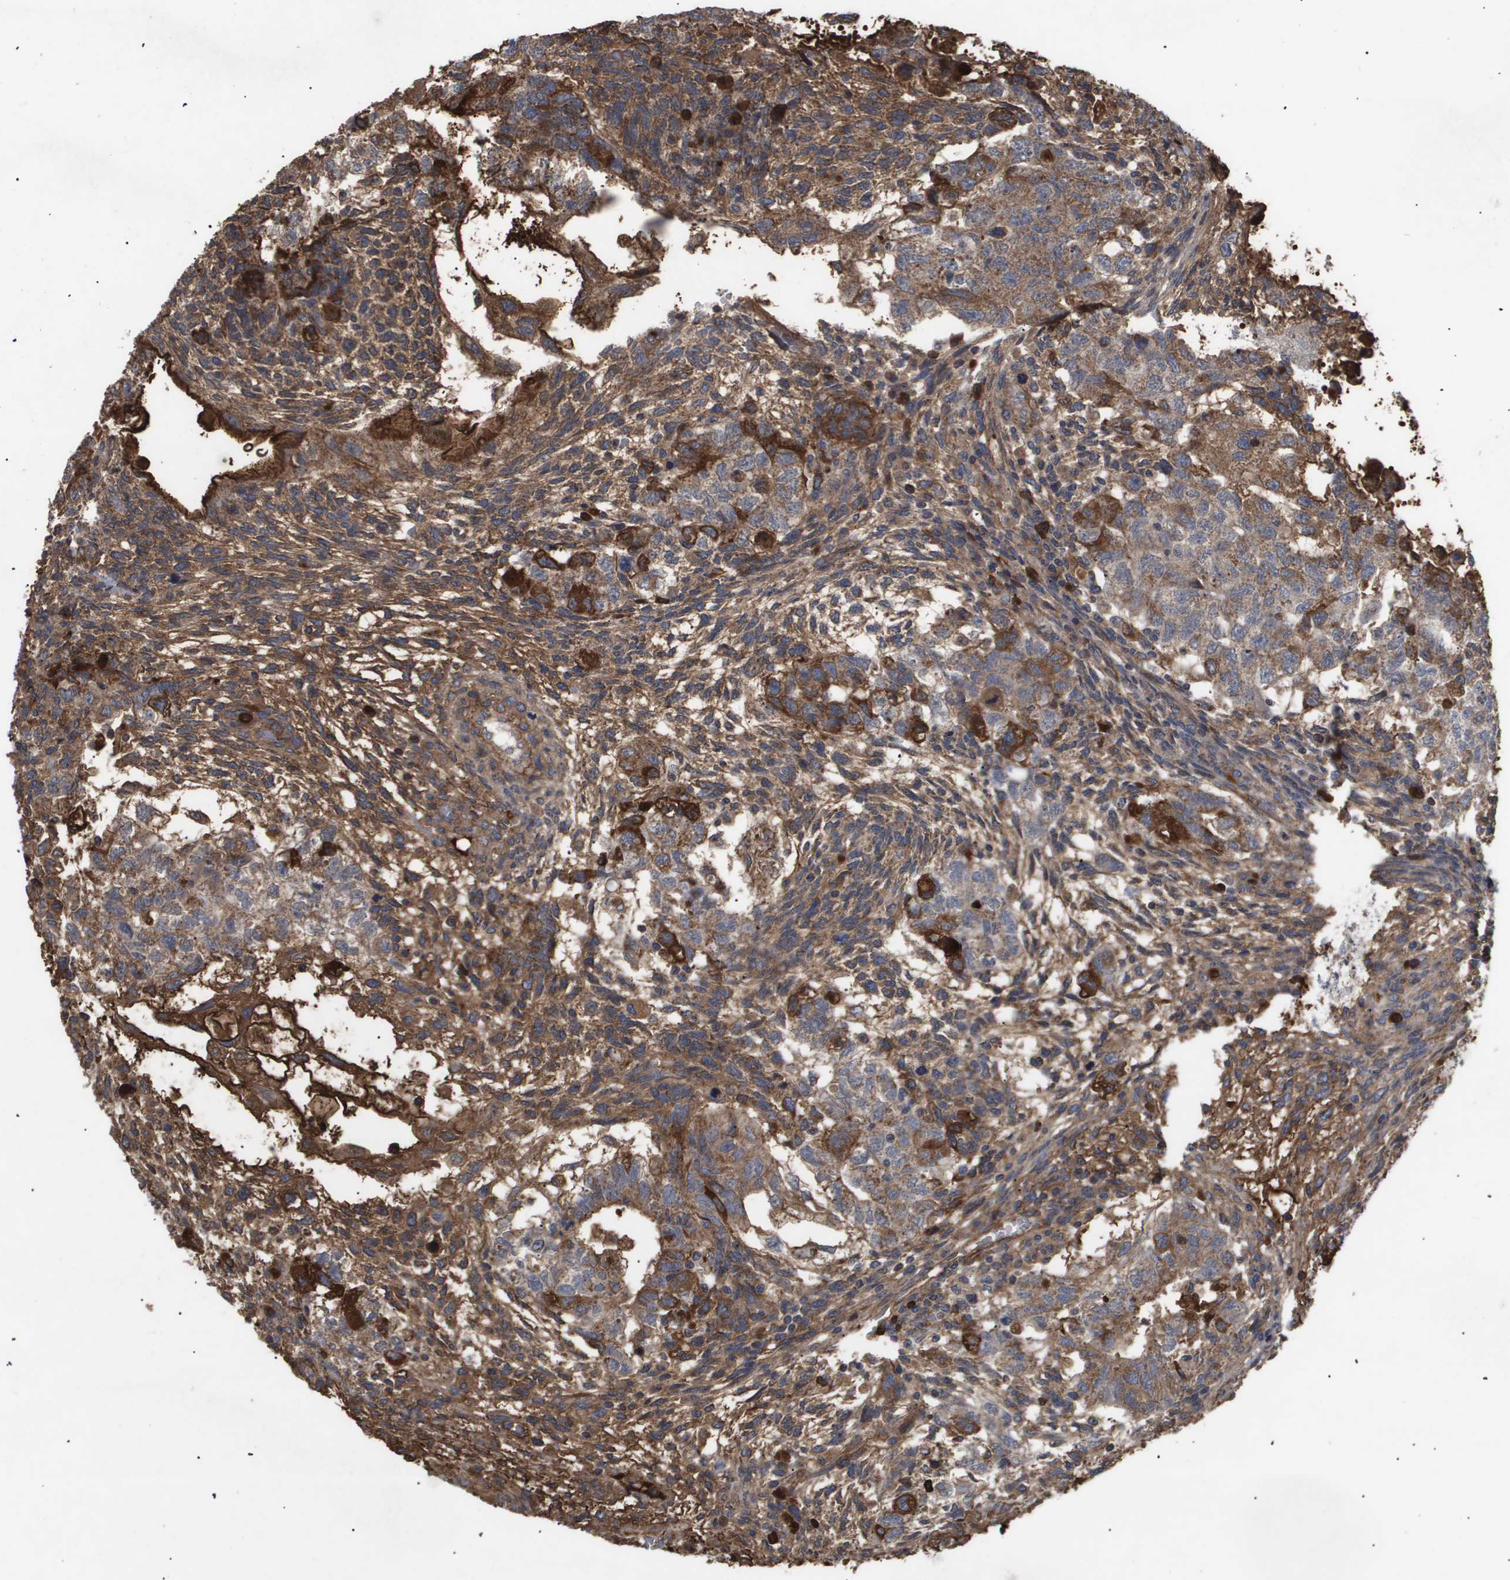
{"staining": {"intensity": "moderate", "quantity": ">75%", "location": "cytoplasmic/membranous"}, "tissue": "testis cancer", "cell_type": "Tumor cells", "image_type": "cancer", "snomed": [{"axis": "morphology", "description": "Normal tissue, NOS"}, {"axis": "morphology", "description": "Carcinoma, Embryonal, NOS"}, {"axis": "topography", "description": "Testis"}], "caption": "IHC of testis embryonal carcinoma displays medium levels of moderate cytoplasmic/membranous positivity in approximately >75% of tumor cells.", "gene": "TNS1", "patient": {"sex": "male", "age": 36}}